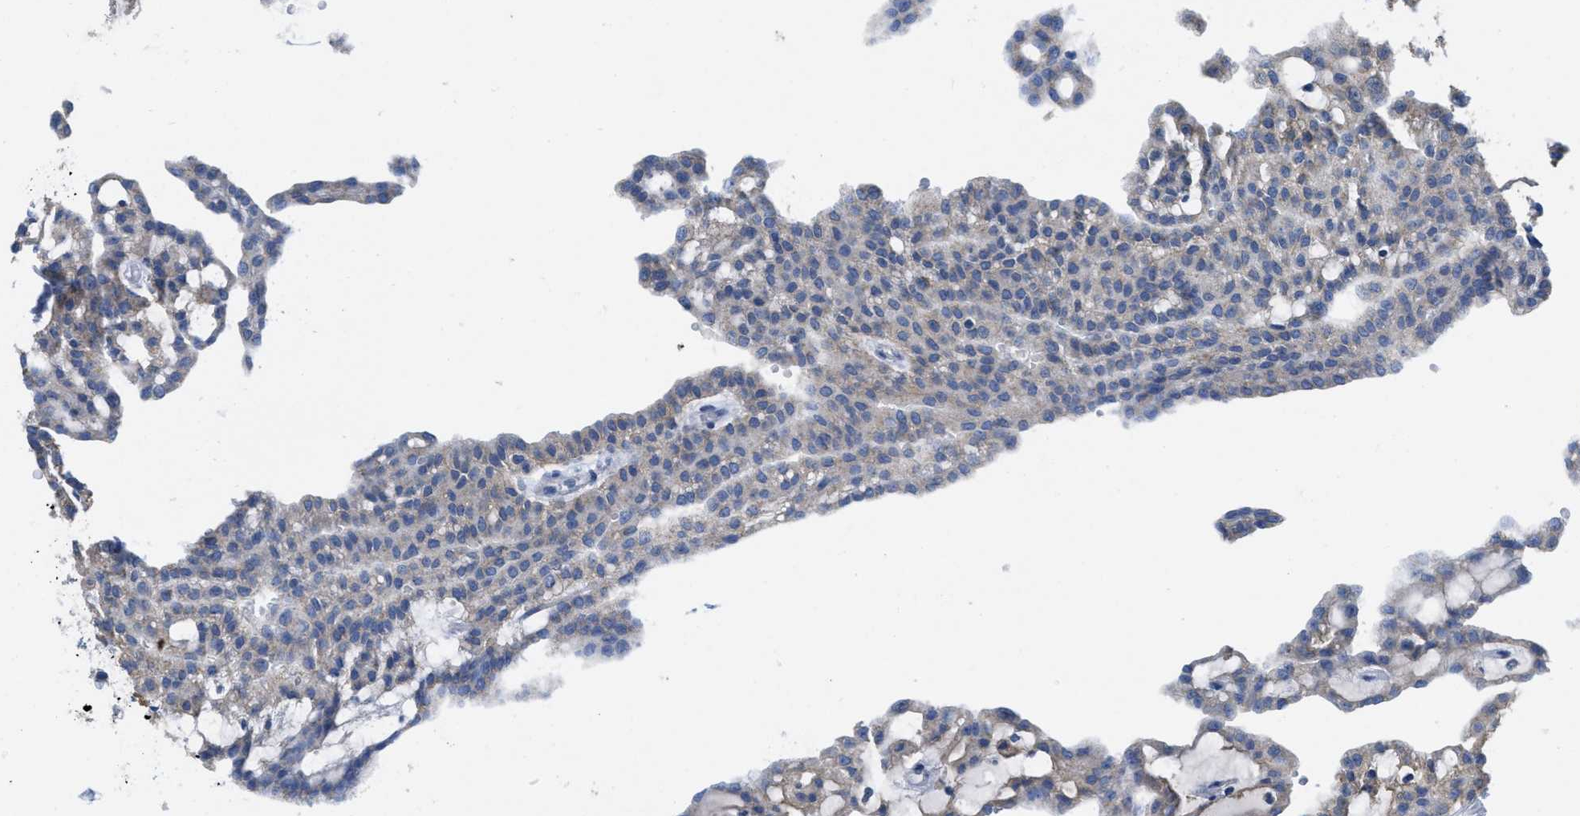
{"staining": {"intensity": "moderate", "quantity": "25%-75%", "location": "cytoplasmic/membranous"}, "tissue": "renal cancer", "cell_type": "Tumor cells", "image_type": "cancer", "snomed": [{"axis": "morphology", "description": "Adenocarcinoma, NOS"}, {"axis": "topography", "description": "Kidney"}], "caption": "IHC of renal cancer demonstrates medium levels of moderate cytoplasmic/membranous positivity in approximately 25%-75% of tumor cells. The protein is stained brown, and the nuclei are stained in blue (DAB (3,3'-diaminobenzidine) IHC with brightfield microscopy, high magnification).", "gene": "CNNM4", "patient": {"sex": "male", "age": 63}}